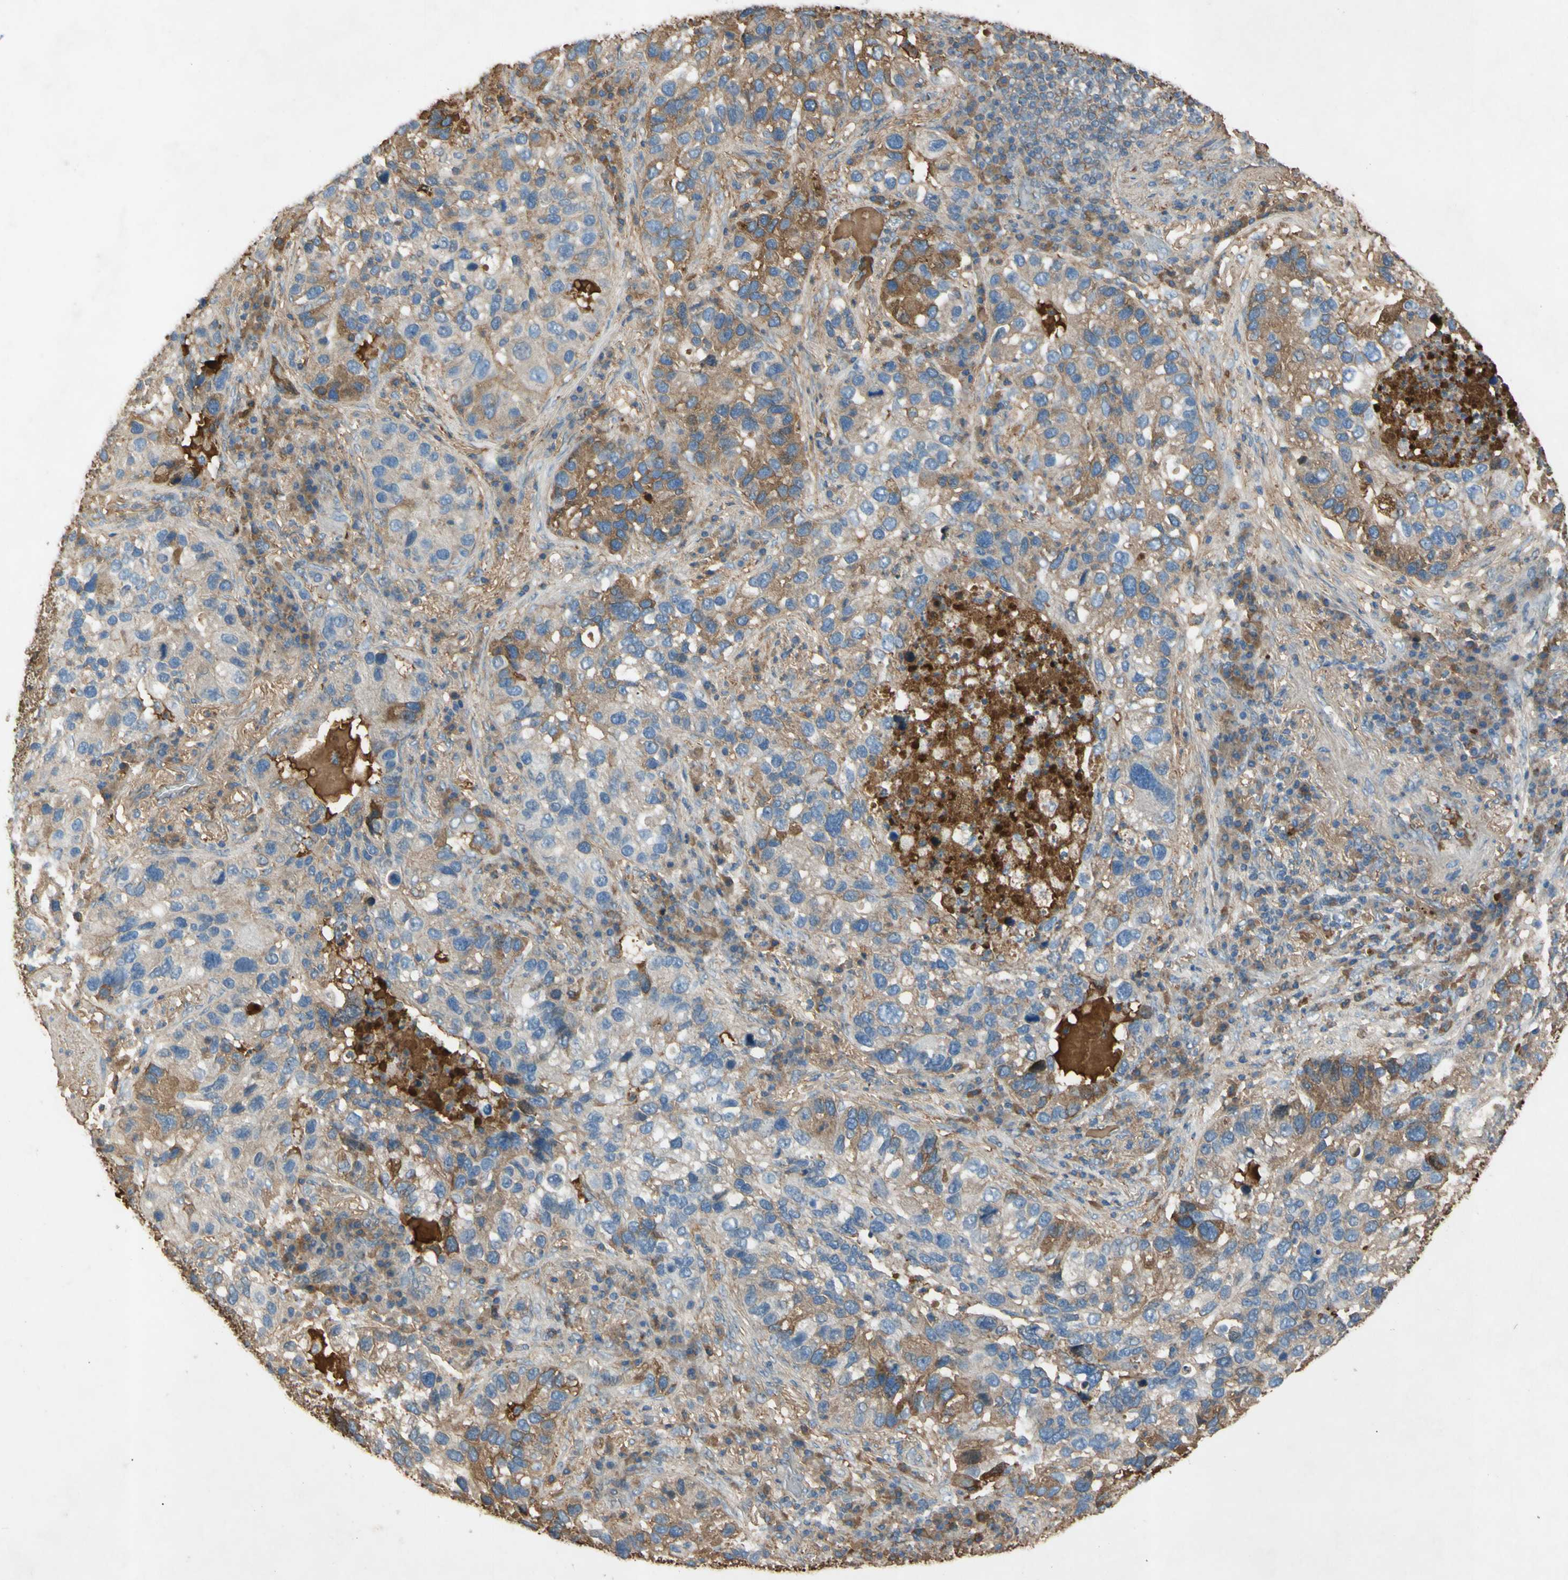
{"staining": {"intensity": "moderate", "quantity": "25%-75%", "location": "cytoplasmic/membranous"}, "tissue": "lung cancer", "cell_type": "Tumor cells", "image_type": "cancer", "snomed": [{"axis": "morphology", "description": "Normal tissue, NOS"}, {"axis": "morphology", "description": "Adenocarcinoma, NOS"}, {"axis": "topography", "description": "Bronchus"}, {"axis": "topography", "description": "Lung"}], "caption": "Tumor cells demonstrate moderate cytoplasmic/membranous staining in about 25%-75% of cells in adenocarcinoma (lung).", "gene": "TIMP2", "patient": {"sex": "male", "age": 54}}